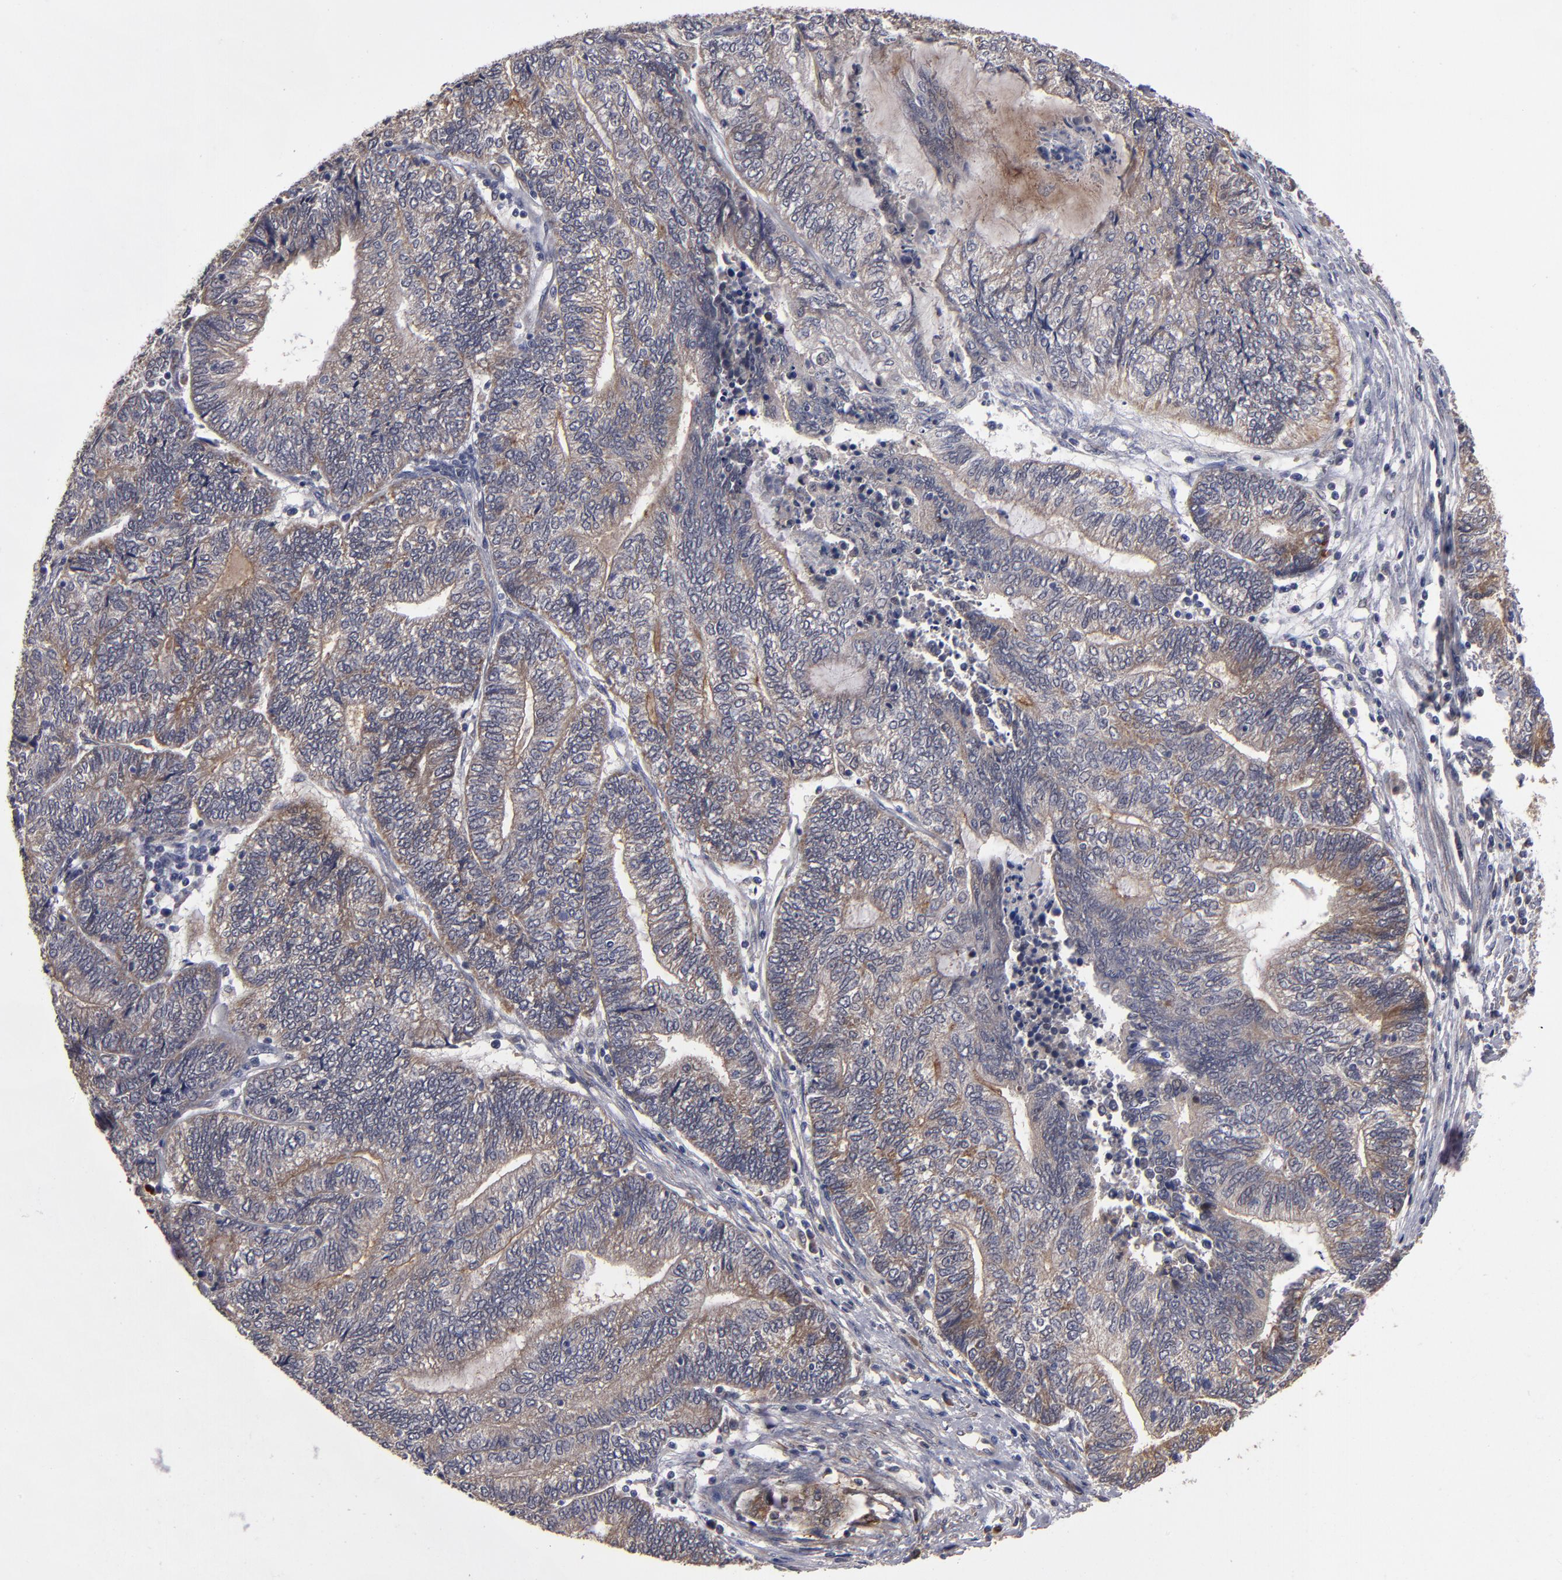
{"staining": {"intensity": "weak", "quantity": ">75%", "location": "cytoplasmic/membranous"}, "tissue": "endometrial cancer", "cell_type": "Tumor cells", "image_type": "cancer", "snomed": [{"axis": "morphology", "description": "Adenocarcinoma, NOS"}, {"axis": "topography", "description": "Uterus"}, {"axis": "topography", "description": "Endometrium"}], "caption": "Immunohistochemical staining of endometrial cancer (adenocarcinoma) exhibits weak cytoplasmic/membranous protein positivity in approximately >75% of tumor cells.", "gene": "EXD2", "patient": {"sex": "female", "age": 70}}